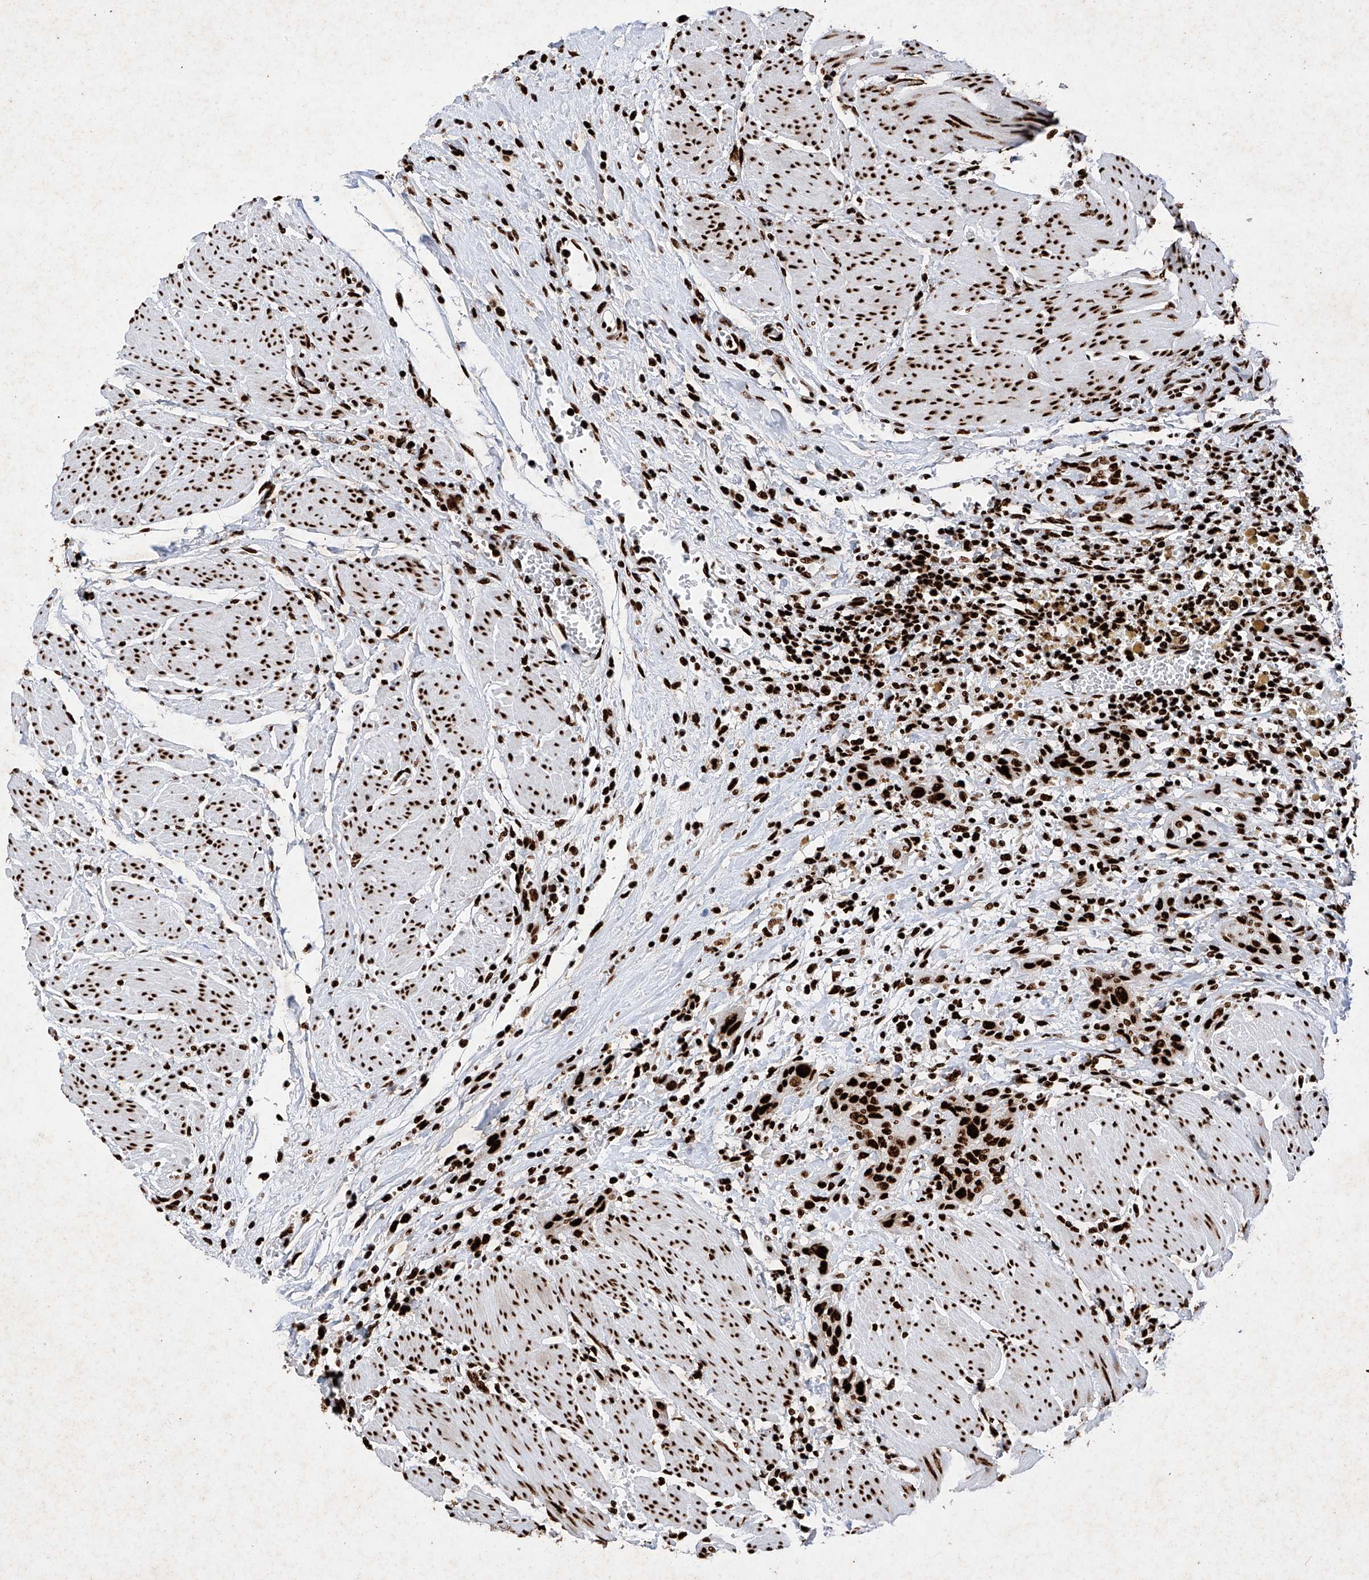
{"staining": {"intensity": "strong", "quantity": ">75%", "location": "nuclear"}, "tissue": "urothelial cancer", "cell_type": "Tumor cells", "image_type": "cancer", "snomed": [{"axis": "morphology", "description": "Urothelial carcinoma, High grade"}, {"axis": "topography", "description": "Urinary bladder"}], "caption": "Immunohistochemical staining of urothelial carcinoma (high-grade) shows high levels of strong nuclear positivity in about >75% of tumor cells.", "gene": "SRSF6", "patient": {"sex": "male", "age": 35}}